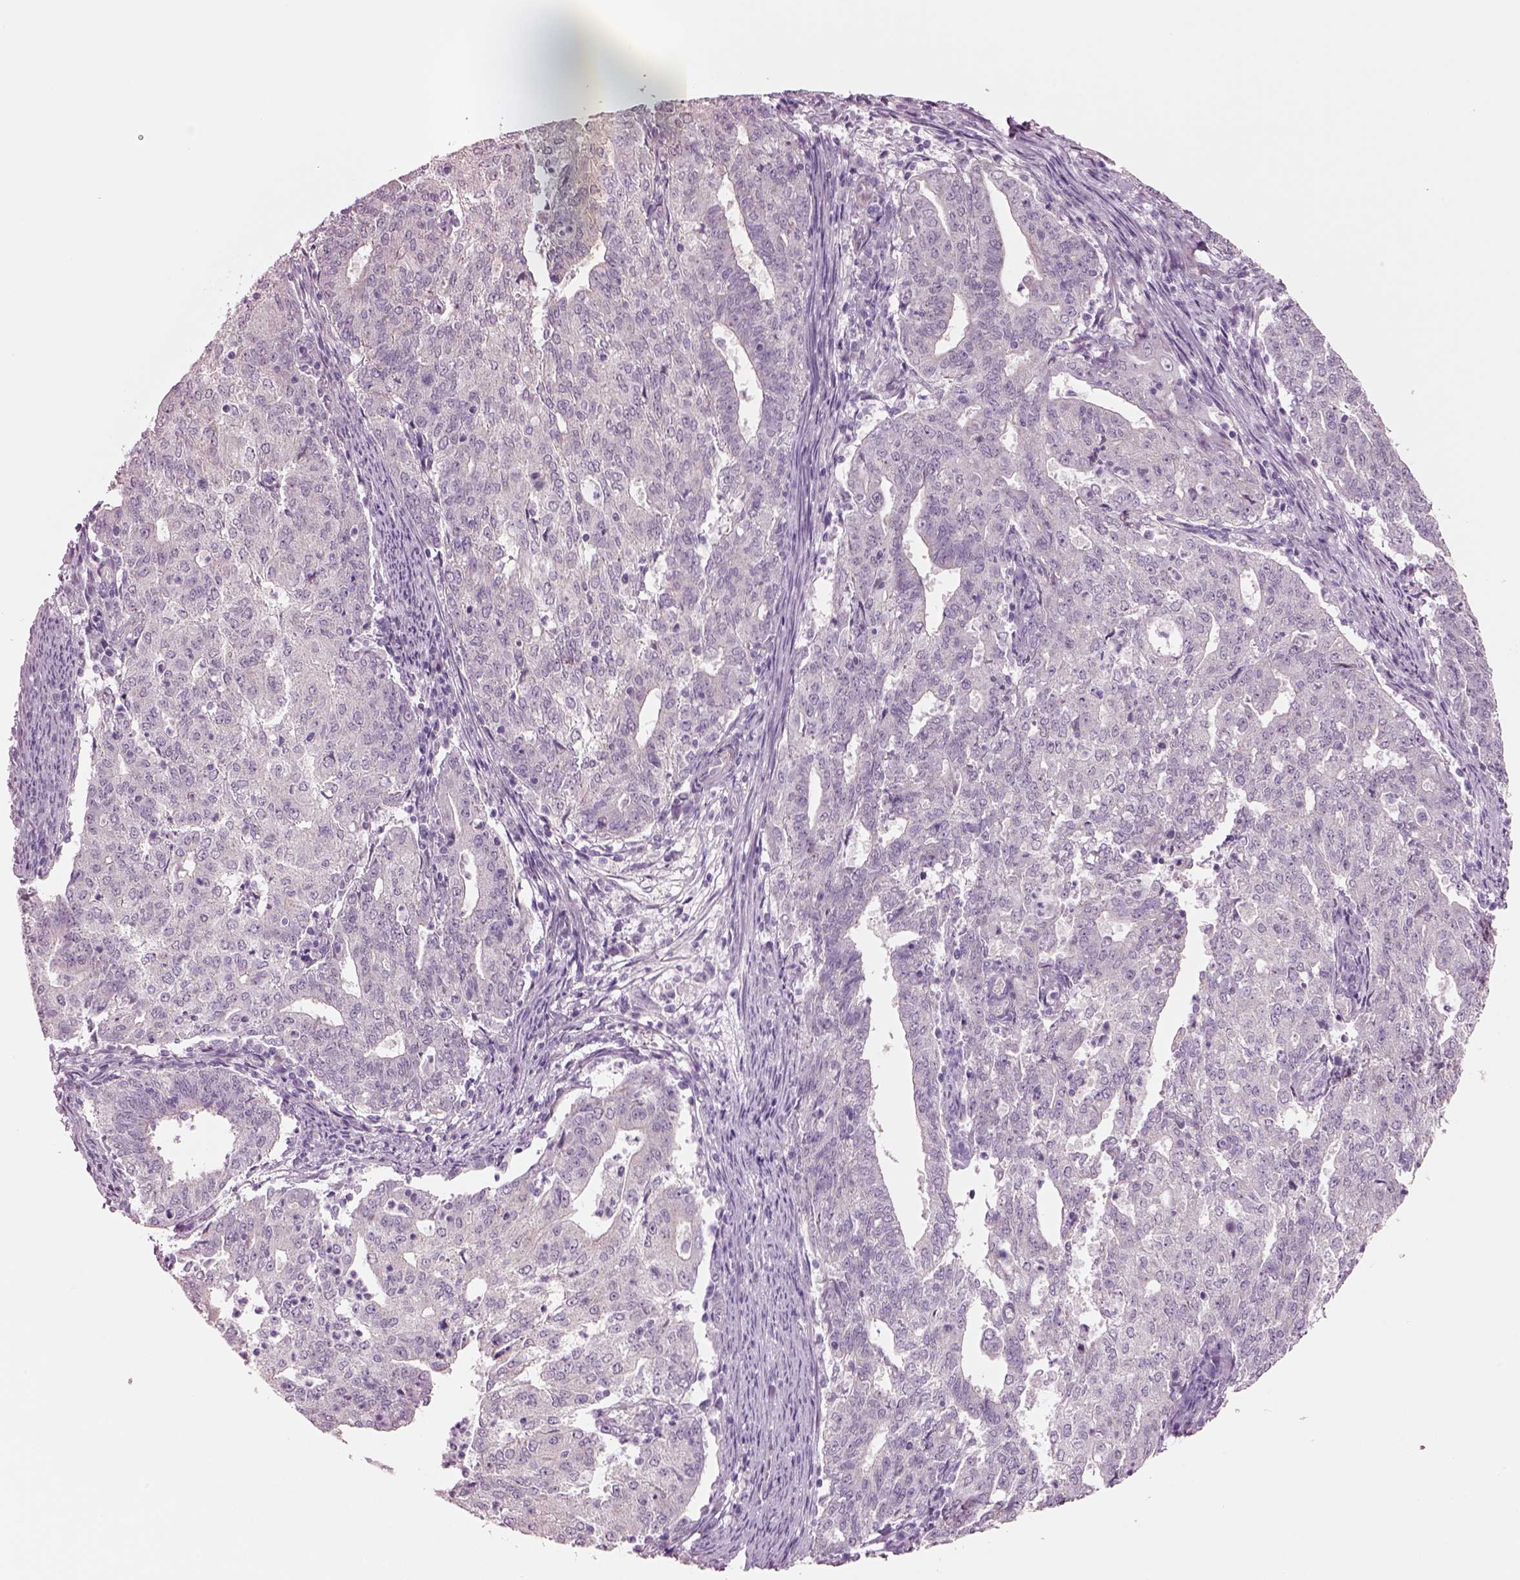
{"staining": {"intensity": "negative", "quantity": "none", "location": "none"}, "tissue": "endometrial cancer", "cell_type": "Tumor cells", "image_type": "cancer", "snomed": [{"axis": "morphology", "description": "Adenocarcinoma, NOS"}, {"axis": "topography", "description": "Endometrium"}], "caption": "Endometrial cancer (adenocarcinoma) was stained to show a protein in brown. There is no significant expression in tumor cells.", "gene": "SCML2", "patient": {"sex": "female", "age": 82}}